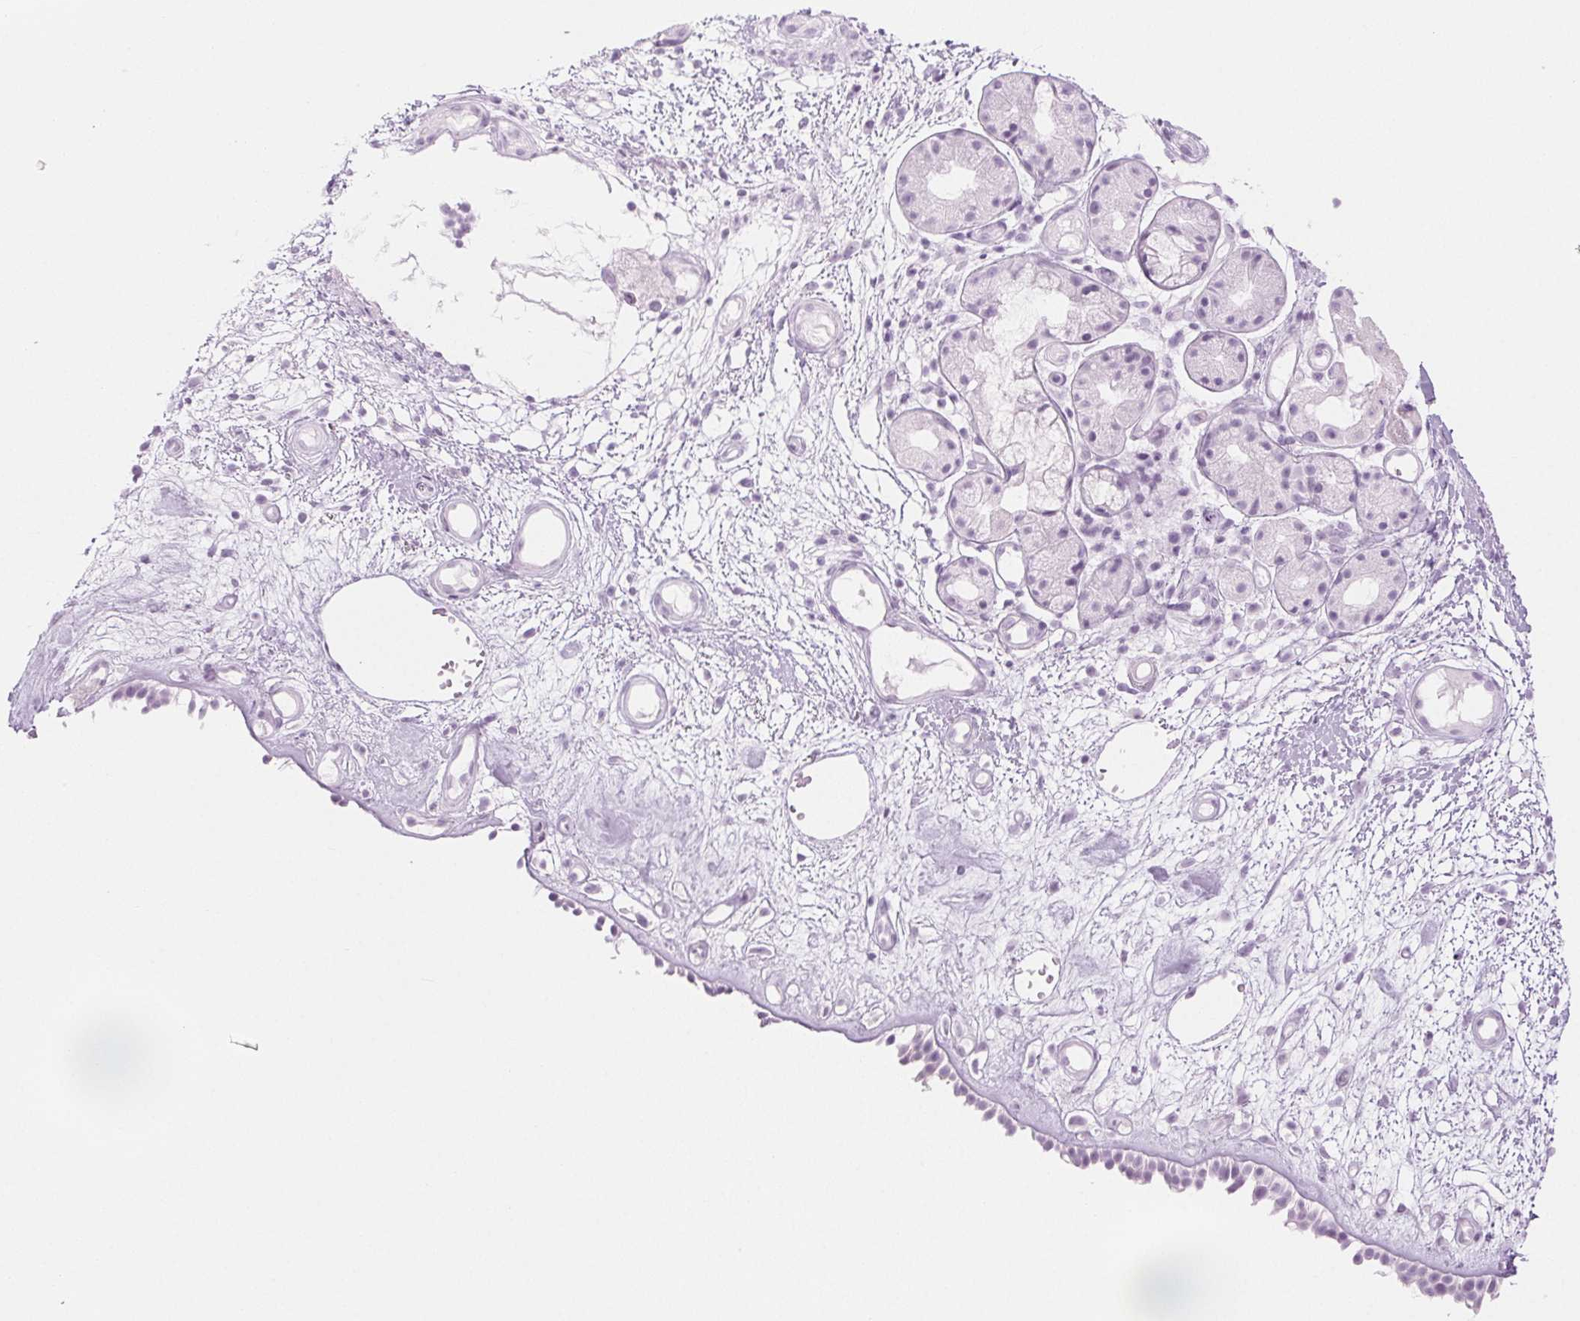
{"staining": {"intensity": "negative", "quantity": "none", "location": "none"}, "tissue": "nasopharynx", "cell_type": "Respiratory epithelial cells", "image_type": "normal", "snomed": [{"axis": "morphology", "description": "Normal tissue, NOS"}, {"axis": "morphology", "description": "Inflammation, NOS"}, {"axis": "topography", "description": "Nasopharynx"}], "caption": "IHC photomicrograph of benign human nasopharynx stained for a protein (brown), which reveals no positivity in respiratory epithelial cells.", "gene": "SPRR3", "patient": {"sex": "male", "age": 54}}